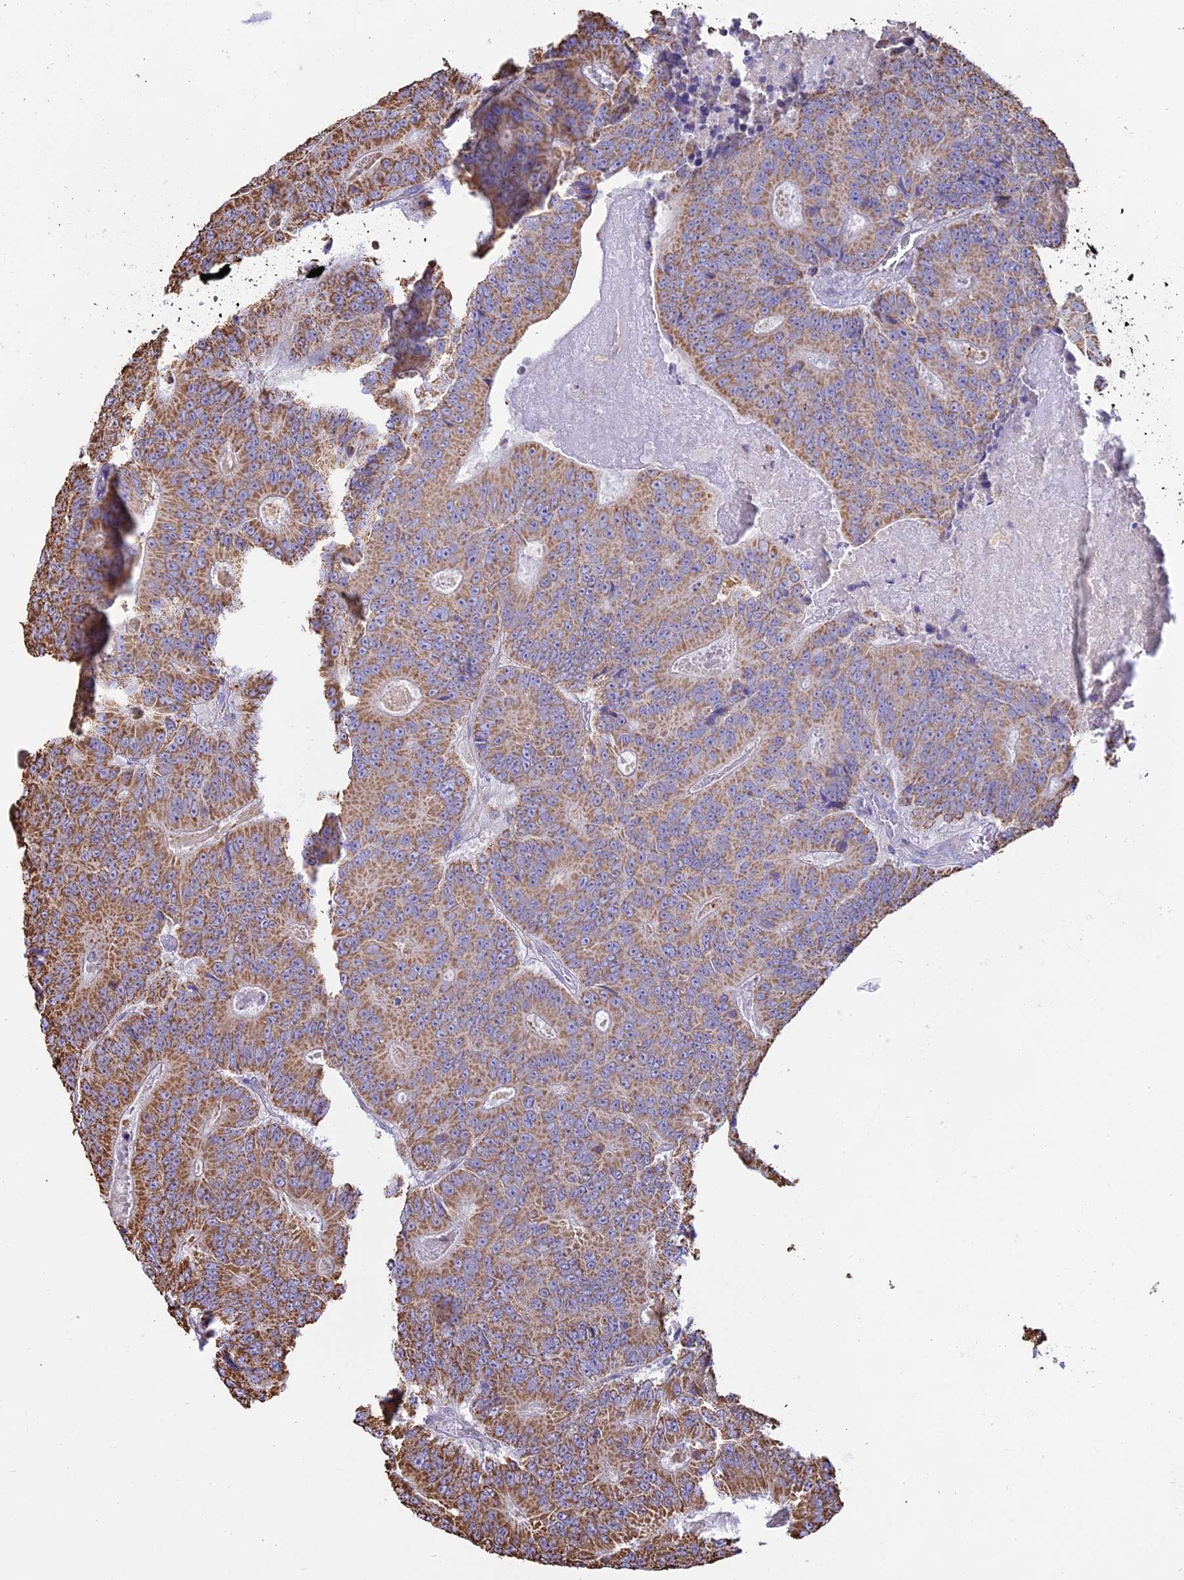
{"staining": {"intensity": "moderate", "quantity": ">75%", "location": "cytoplasmic/membranous"}, "tissue": "colorectal cancer", "cell_type": "Tumor cells", "image_type": "cancer", "snomed": [{"axis": "morphology", "description": "Adenocarcinoma, NOS"}, {"axis": "topography", "description": "Colon"}], "caption": "About >75% of tumor cells in adenocarcinoma (colorectal) show moderate cytoplasmic/membranous protein staining as visualized by brown immunohistochemical staining.", "gene": "OR2W3", "patient": {"sex": "male", "age": 83}}